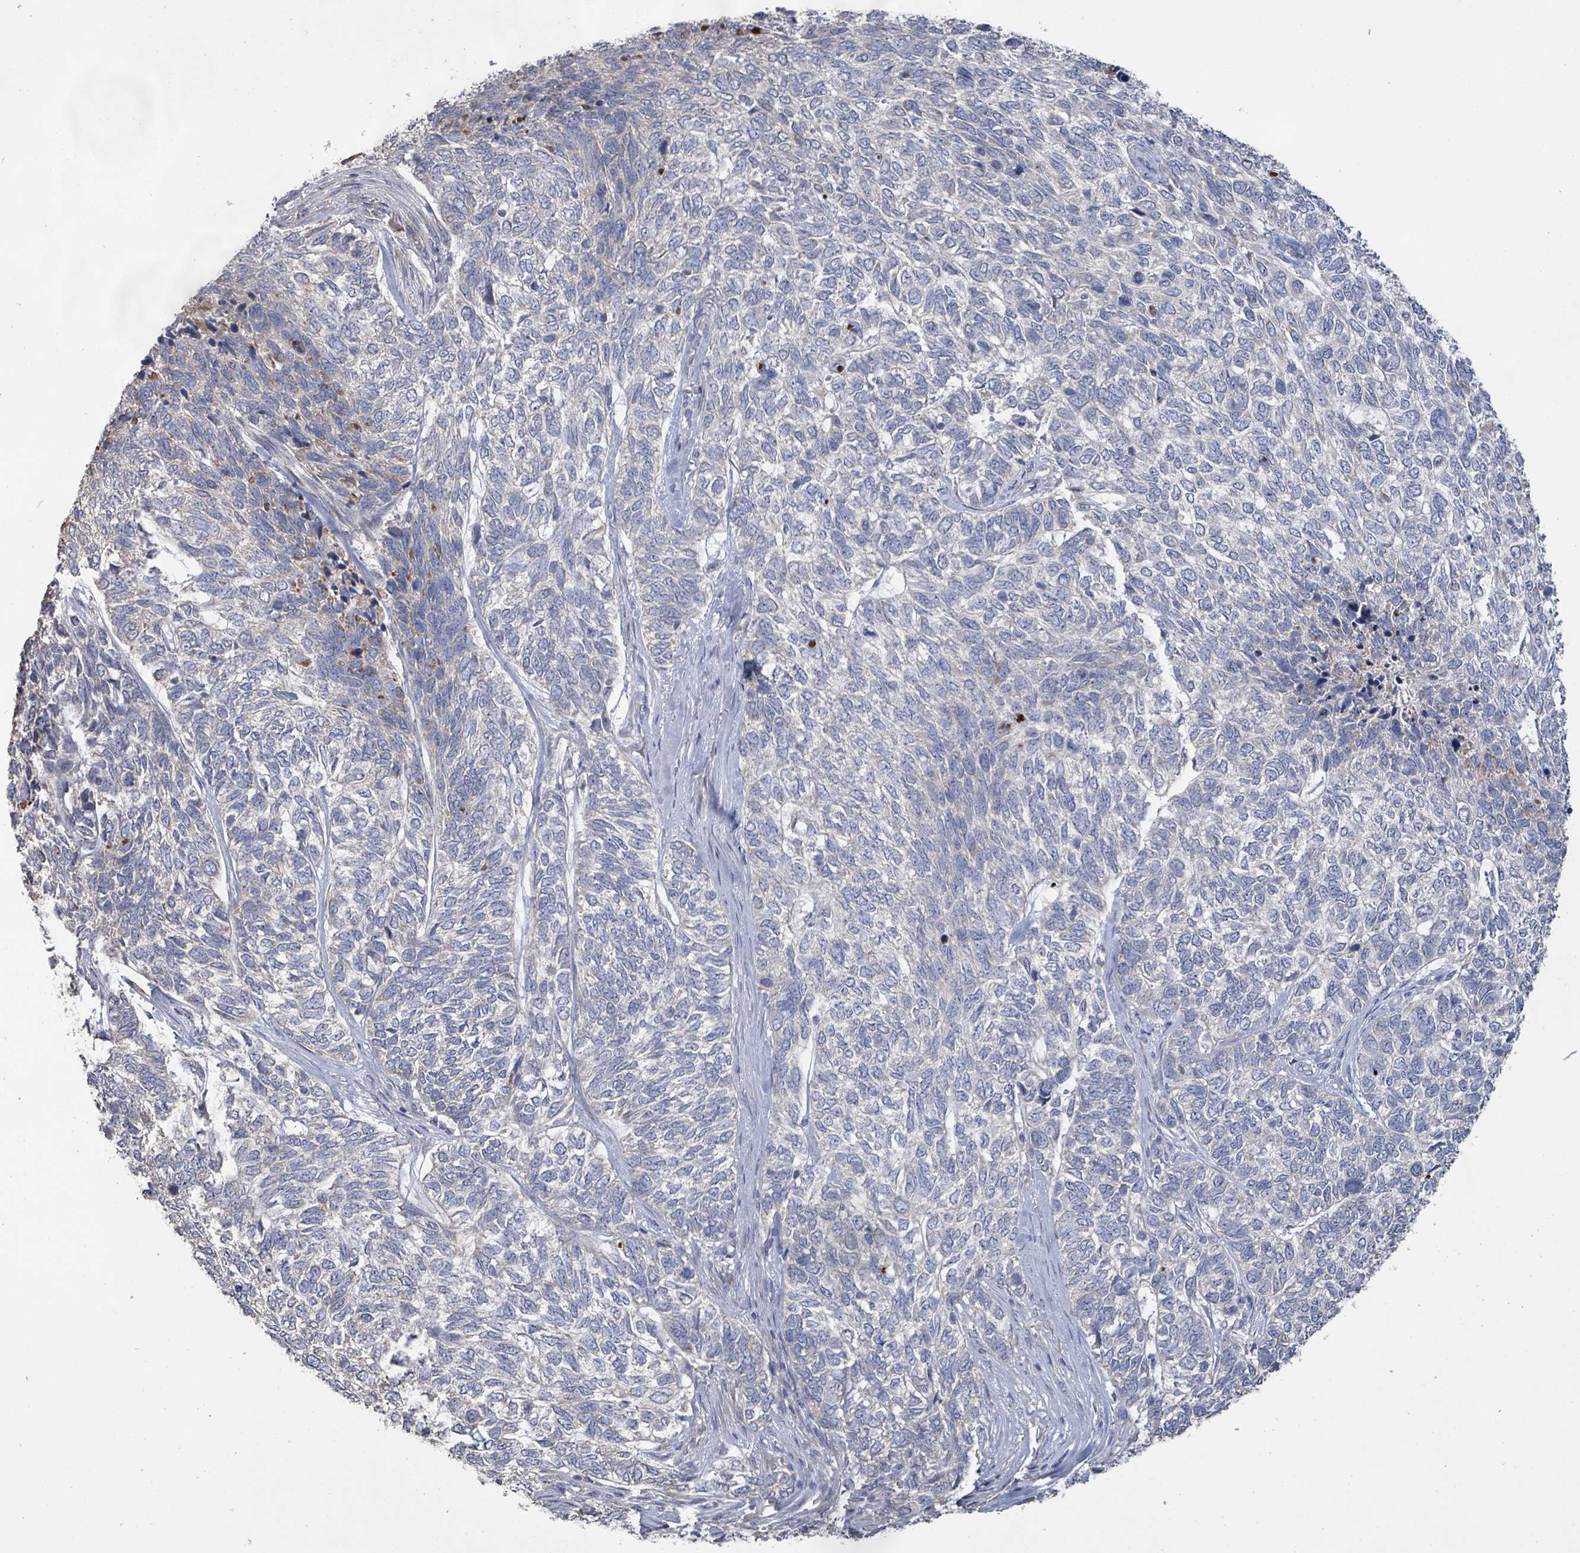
{"staining": {"intensity": "negative", "quantity": "none", "location": "none"}, "tissue": "skin cancer", "cell_type": "Tumor cells", "image_type": "cancer", "snomed": [{"axis": "morphology", "description": "Basal cell carcinoma"}, {"axis": "topography", "description": "Skin"}], "caption": "This is a photomicrograph of IHC staining of basal cell carcinoma (skin), which shows no positivity in tumor cells.", "gene": "KCNS2", "patient": {"sex": "female", "age": 65}}